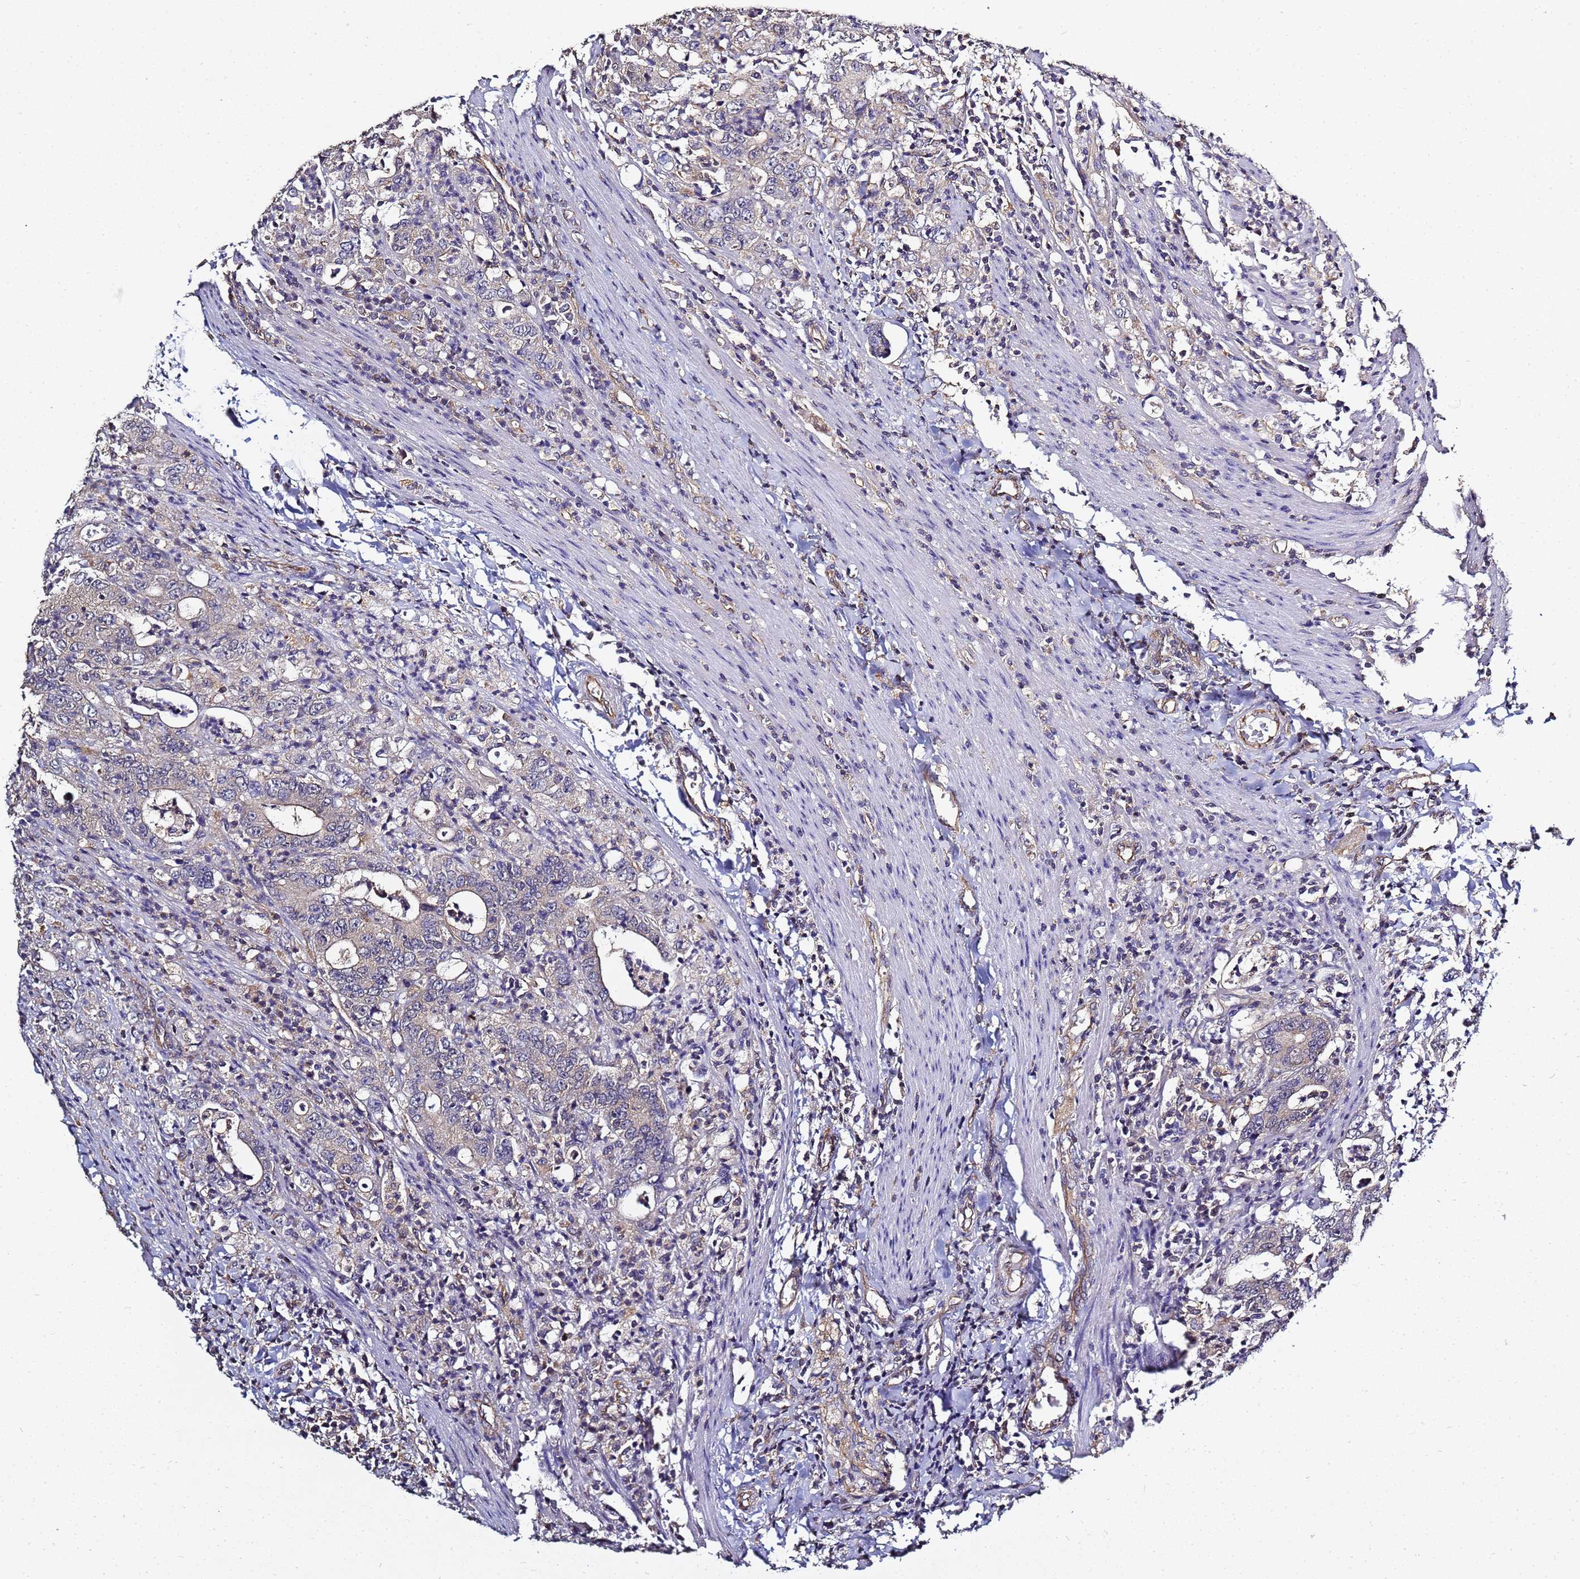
{"staining": {"intensity": "negative", "quantity": "none", "location": "none"}, "tissue": "colorectal cancer", "cell_type": "Tumor cells", "image_type": "cancer", "snomed": [{"axis": "morphology", "description": "Adenocarcinoma, NOS"}, {"axis": "topography", "description": "Colon"}], "caption": "A photomicrograph of colorectal adenocarcinoma stained for a protein demonstrates no brown staining in tumor cells.", "gene": "ENOPH1", "patient": {"sex": "female", "age": 75}}